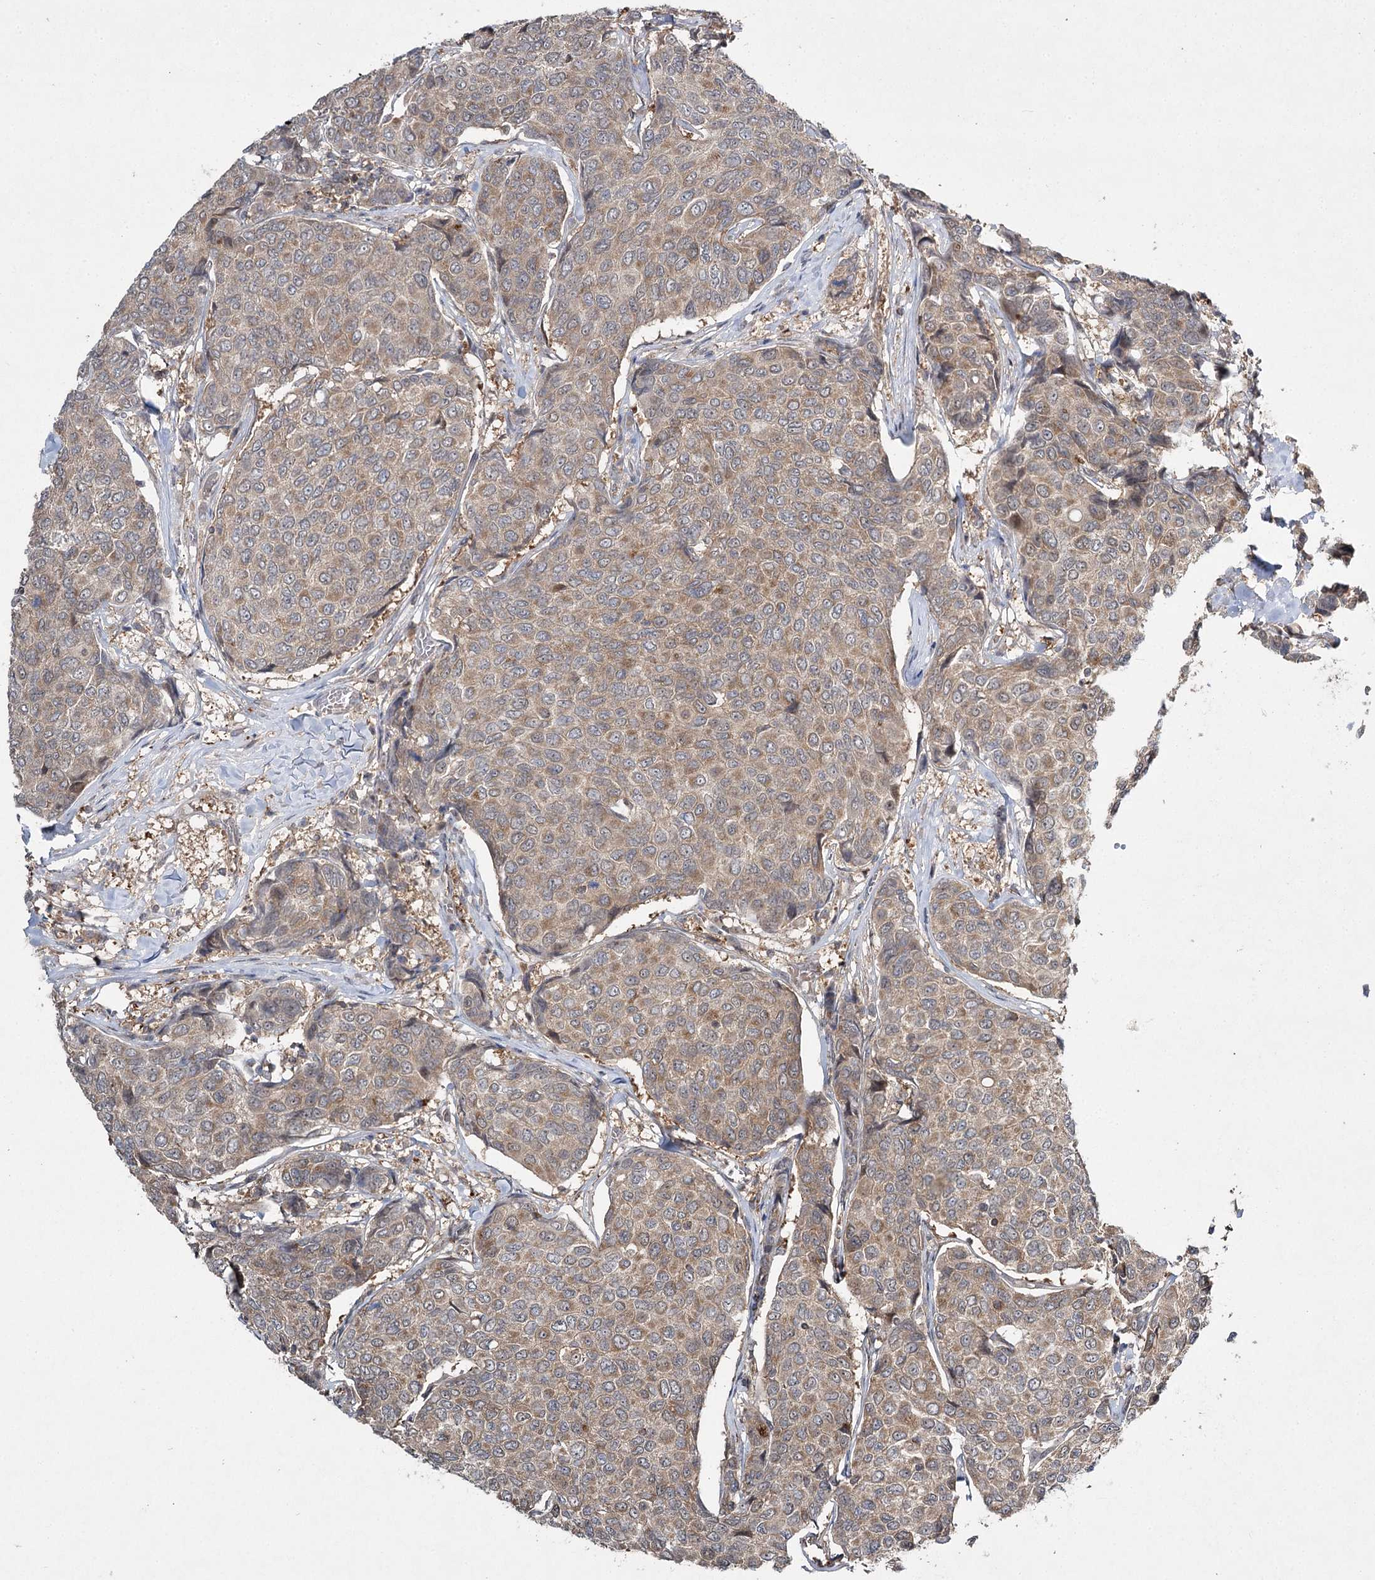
{"staining": {"intensity": "weak", "quantity": ">75%", "location": "cytoplasmic/membranous"}, "tissue": "breast cancer", "cell_type": "Tumor cells", "image_type": "cancer", "snomed": [{"axis": "morphology", "description": "Duct carcinoma"}, {"axis": "topography", "description": "Breast"}], "caption": "A histopathology image of human breast cancer (infiltrating ductal carcinoma) stained for a protein reveals weak cytoplasmic/membranous brown staining in tumor cells.", "gene": "WDR44", "patient": {"sex": "female", "age": 55}}